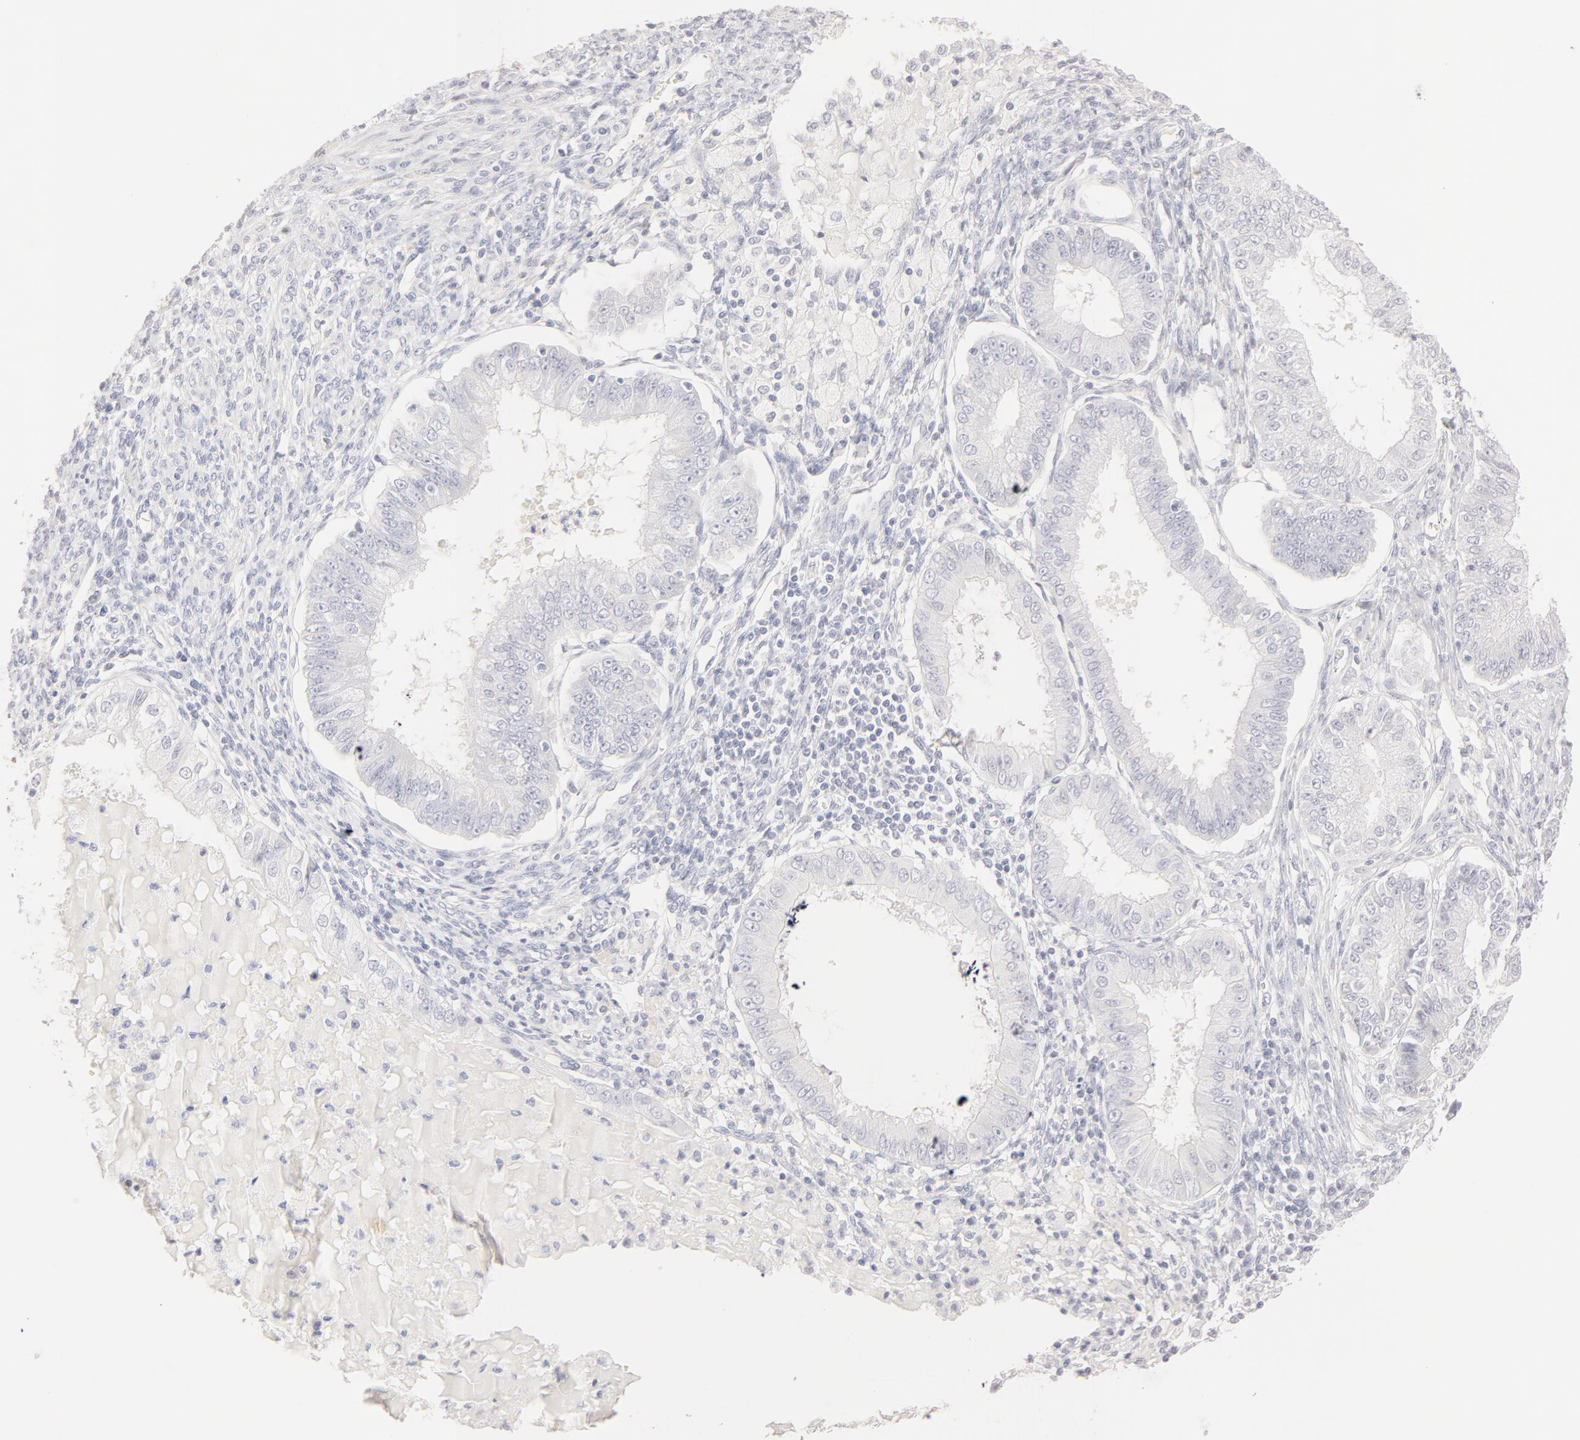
{"staining": {"intensity": "negative", "quantity": "none", "location": "none"}, "tissue": "endometrial cancer", "cell_type": "Tumor cells", "image_type": "cancer", "snomed": [{"axis": "morphology", "description": "Adenocarcinoma, NOS"}, {"axis": "topography", "description": "Endometrium"}], "caption": "The histopathology image exhibits no staining of tumor cells in adenocarcinoma (endometrial).", "gene": "LGALS7B", "patient": {"sex": "female", "age": 76}}